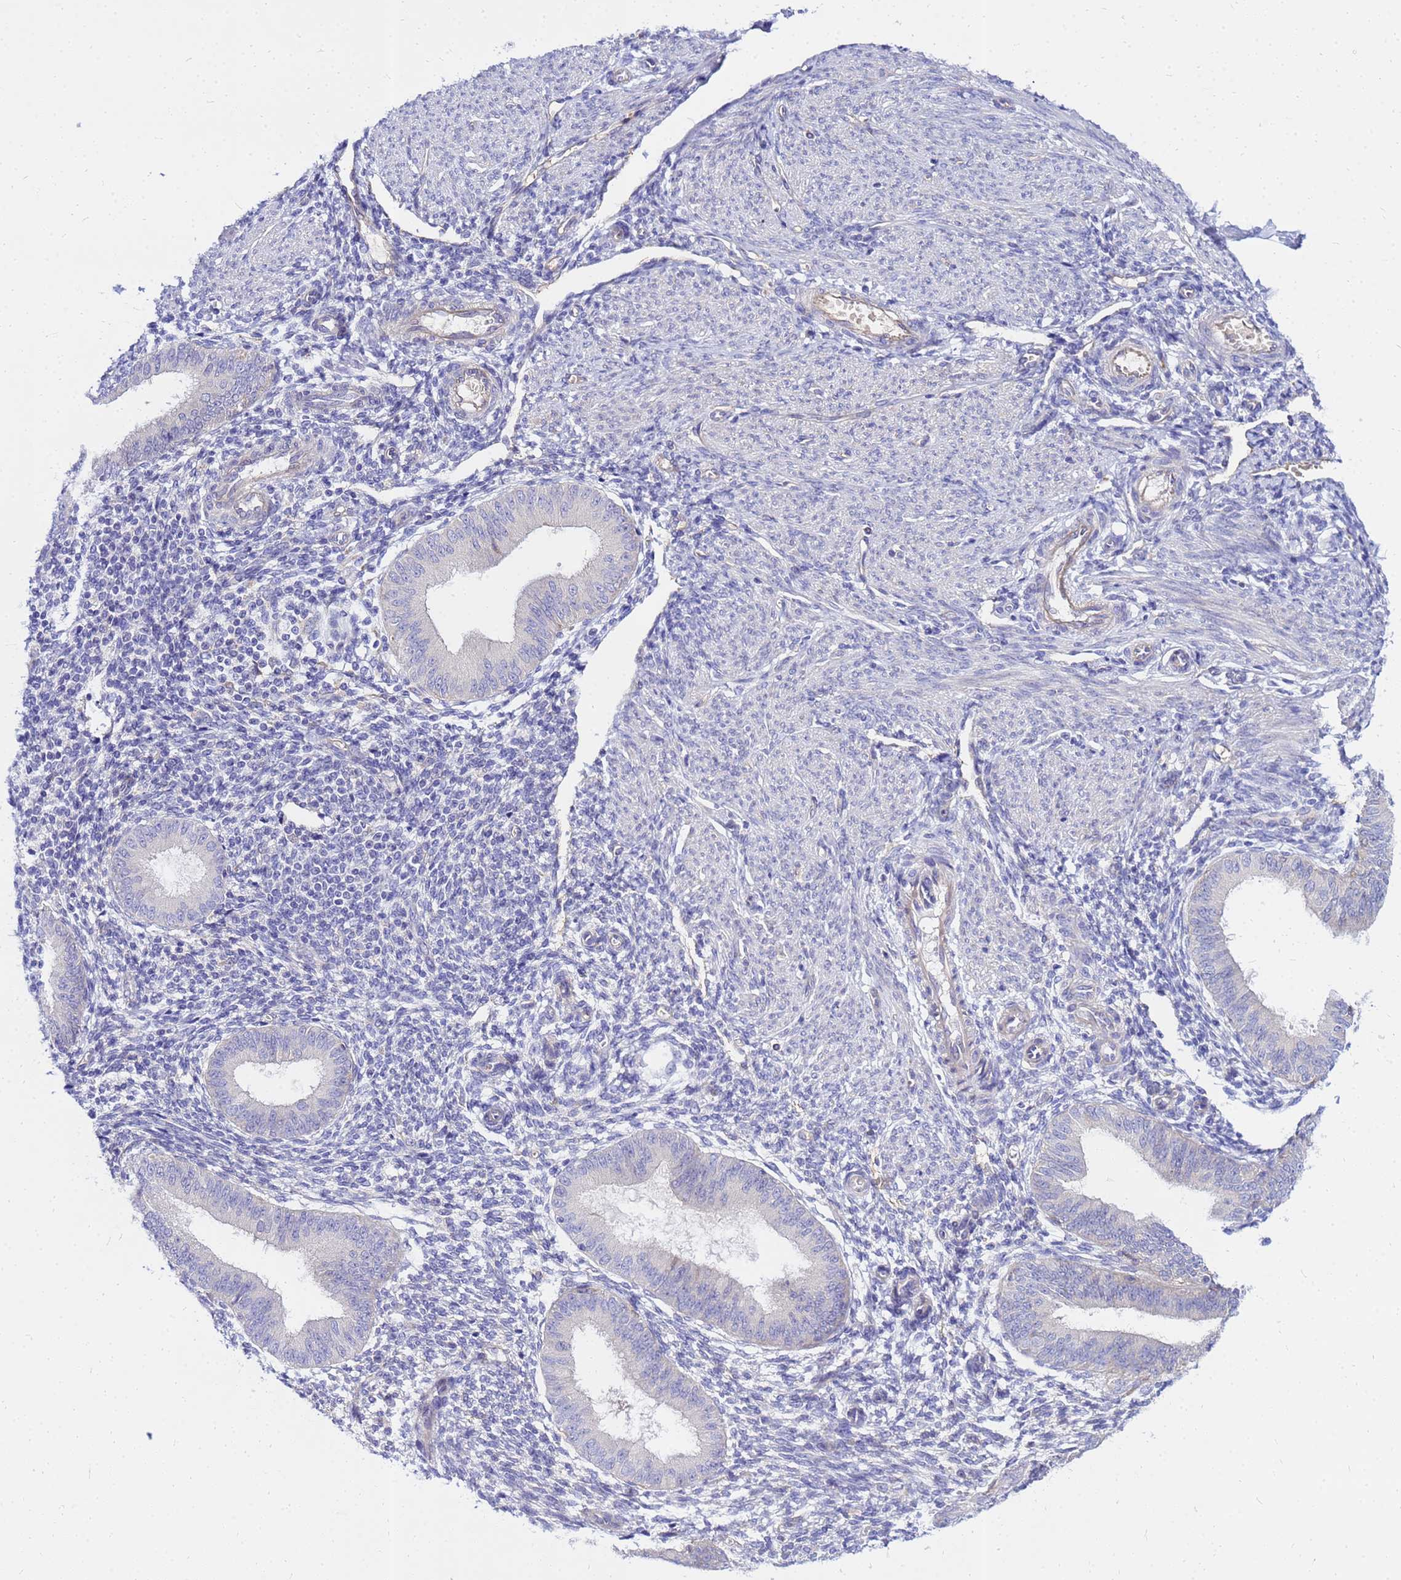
{"staining": {"intensity": "negative", "quantity": "none", "location": "none"}, "tissue": "endometrium", "cell_type": "Cells in endometrial stroma", "image_type": "normal", "snomed": [{"axis": "morphology", "description": "Normal tissue, NOS"}, {"axis": "topography", "description": "Uterus"}, {"axis": "topography", "description": "Endometrium"}], "caption": "Protein analysis of benign endometrium demonstrates no significant staining in cells in endometrial stroma.", "gene": "HERC5", "patient": {"sex": "female", "age": 48}}